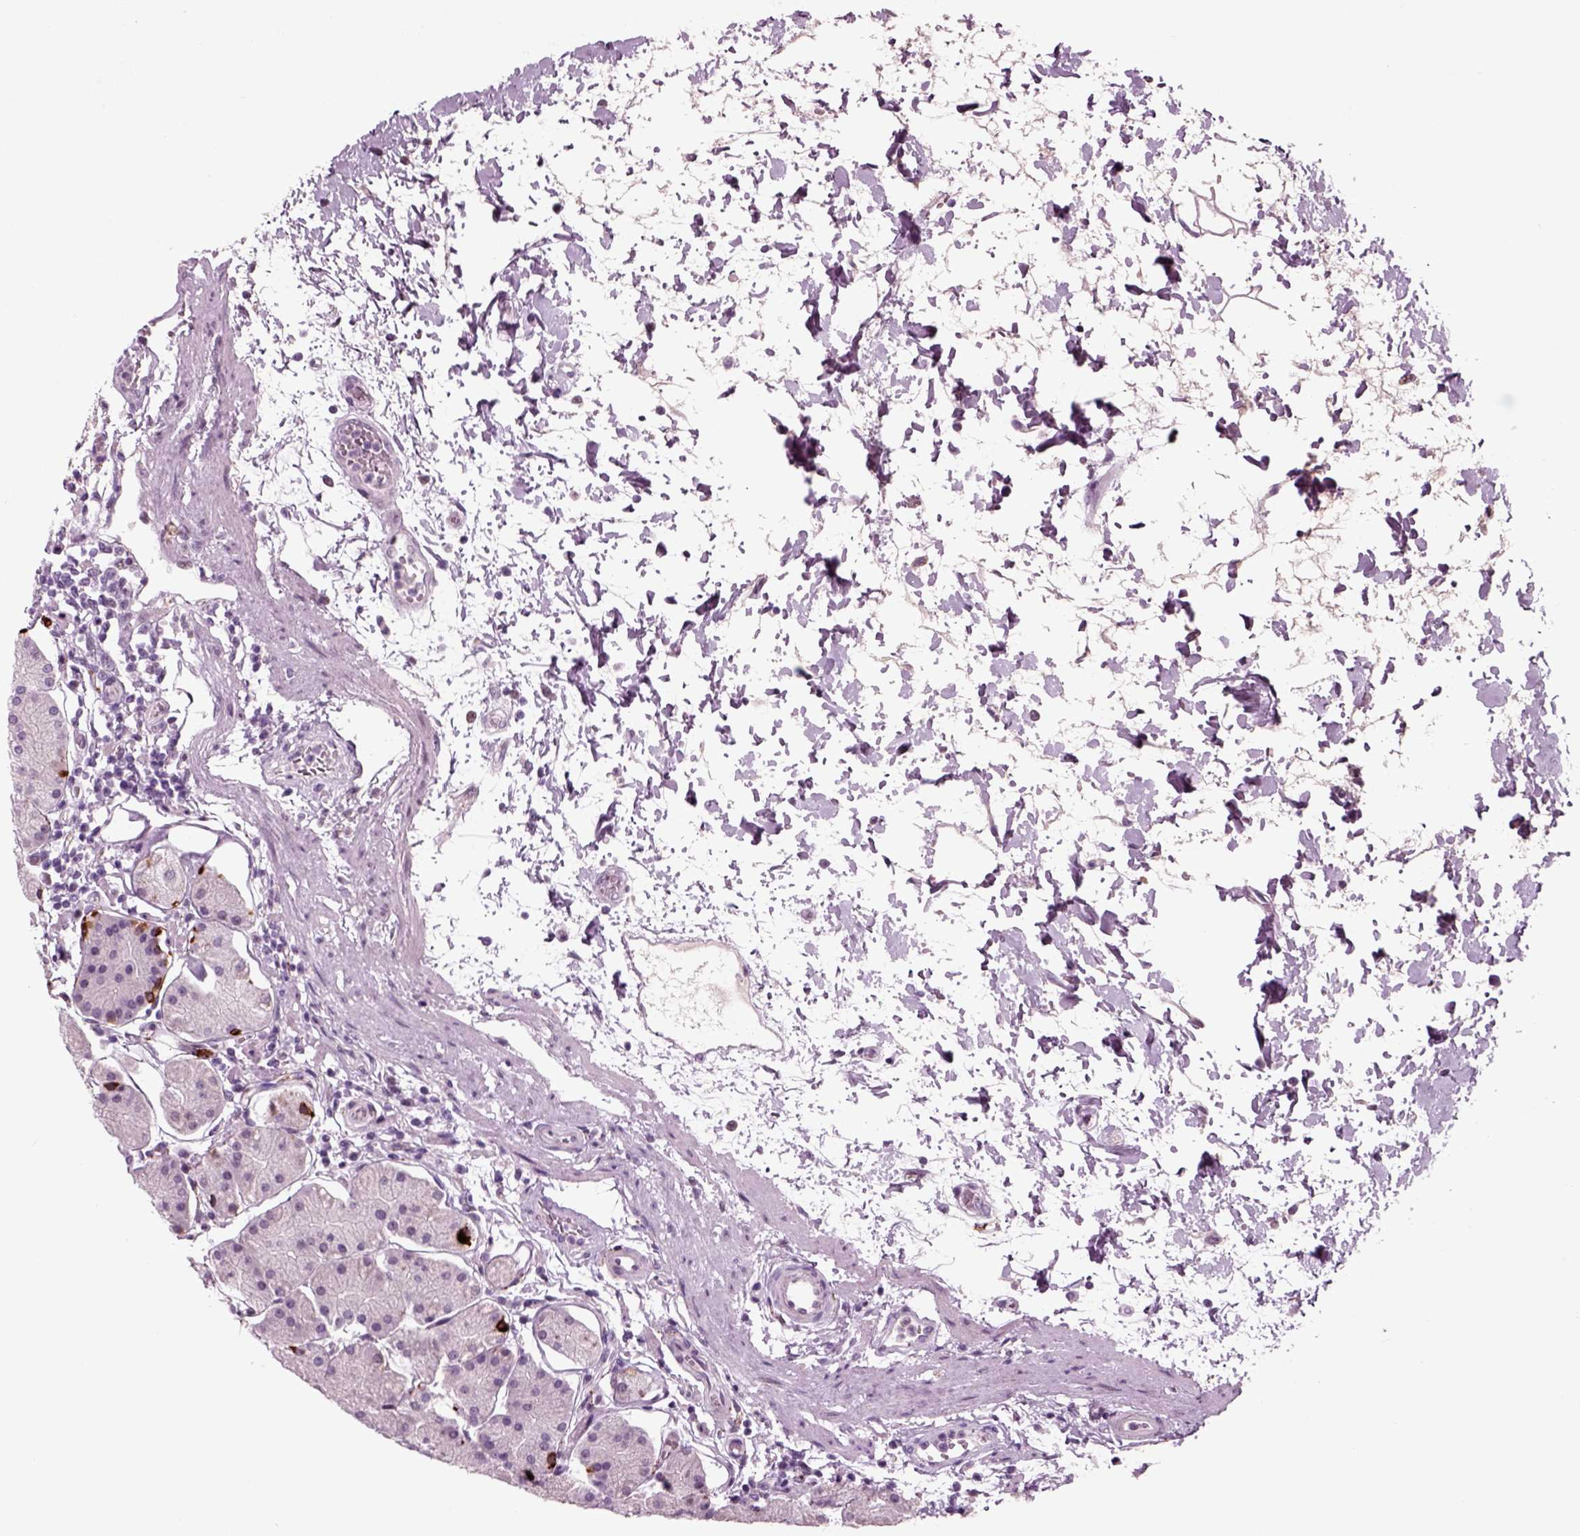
{"staining": {"intensity": "strong", "quantity": "<25%", "location": "cytoplasmic/membranous"}, "tissue": "stomach", "cell_type": "Glandular cells", "image_type": "normal", "snomed": [{"axis": "morphology", "description": "Normal tissue, NOS"}, {"axis": "topography", "description": "Stomach"}], "caption": "The micrograph demonstrates immunohistochemical staining of unremarkable stomach. There is strong cytoplasmic/membranous positivity is appreciated in approximately <25% of glandular cells. Nuclei are stained in blue.", "gene": "CHGB", "patient": {"sex": "male", "age": 54}}